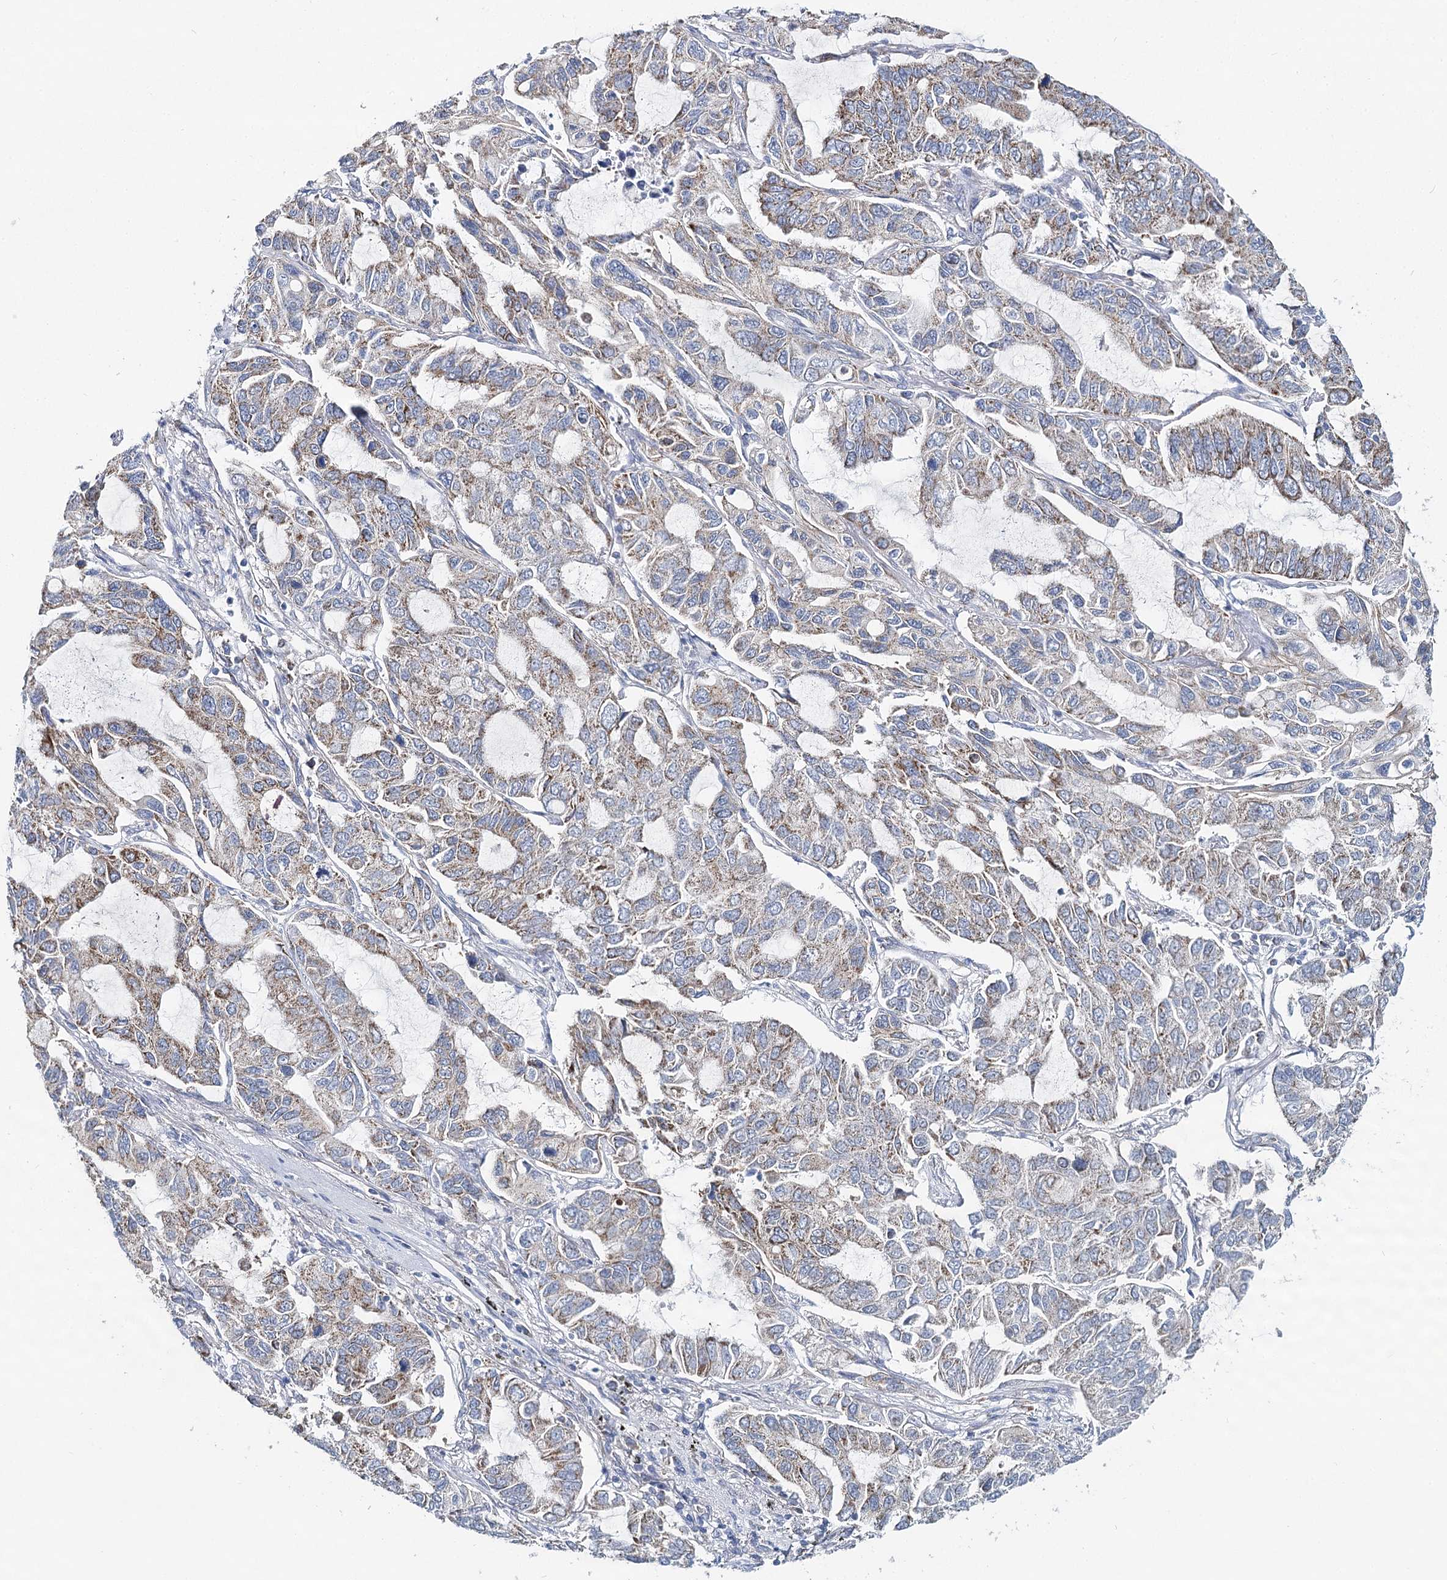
{"staining": {"intensity": "moderate", "quantity": "25%-75%", "location": "cytoplasmic/membranous"}, "tissue": "lung cancer", "cell_type": "Tumor cells", "image_type": "cancer", "snomed": [{"axis": "morphology", "description": "Adenocarcinoma, NOS"}, {"axis": "topography", "description": "Lung"}], "caption": "Immunohistochemistry (IHC) of human lung adenocarcinoma reveals medium levels of moderate cytoplasmic/membranous positivity in approximately 25%-75% of tumor cells.", "gene": "THUMPD3", "patient": {"sex": "male", "age": 64}}